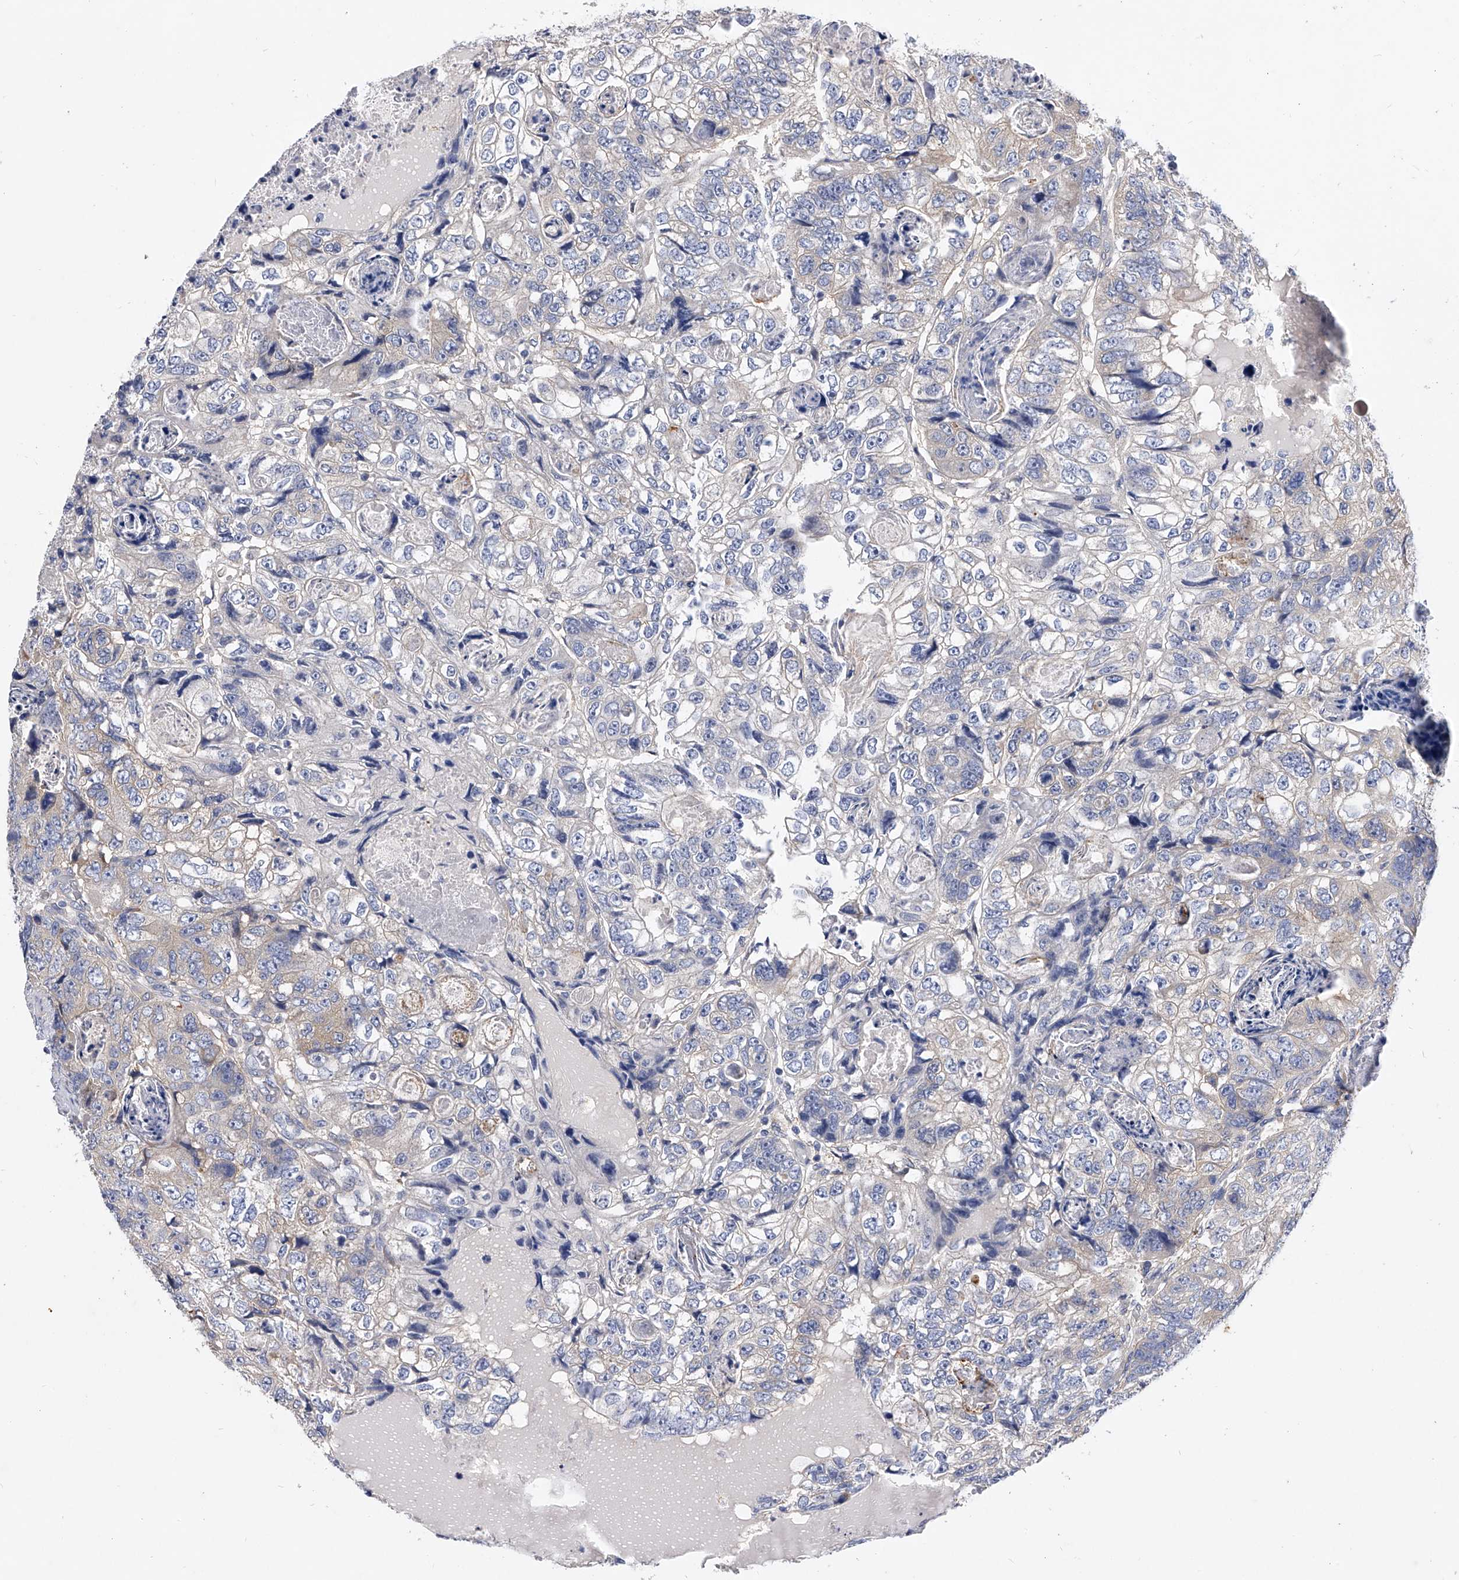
{"staining": {"intensity": "negative", "quantity": "none", "location": "none"}, "tissue": "colorectal cancer", "cell_type": "Tumor cells", "image_type": "cancer", "snomed": [{"axis": "morphology", "description": "Adenocarcinoma, NOS"}, {"axis": "topography", "description": "Rectum"}], "caption": "Immunohistochemical staining of human colorectal cancer (adenocarcinoma) shows no significant staining in tumor cells.", "gene": "PPP5C", "patient": {"sex": "male", "age": 59}}